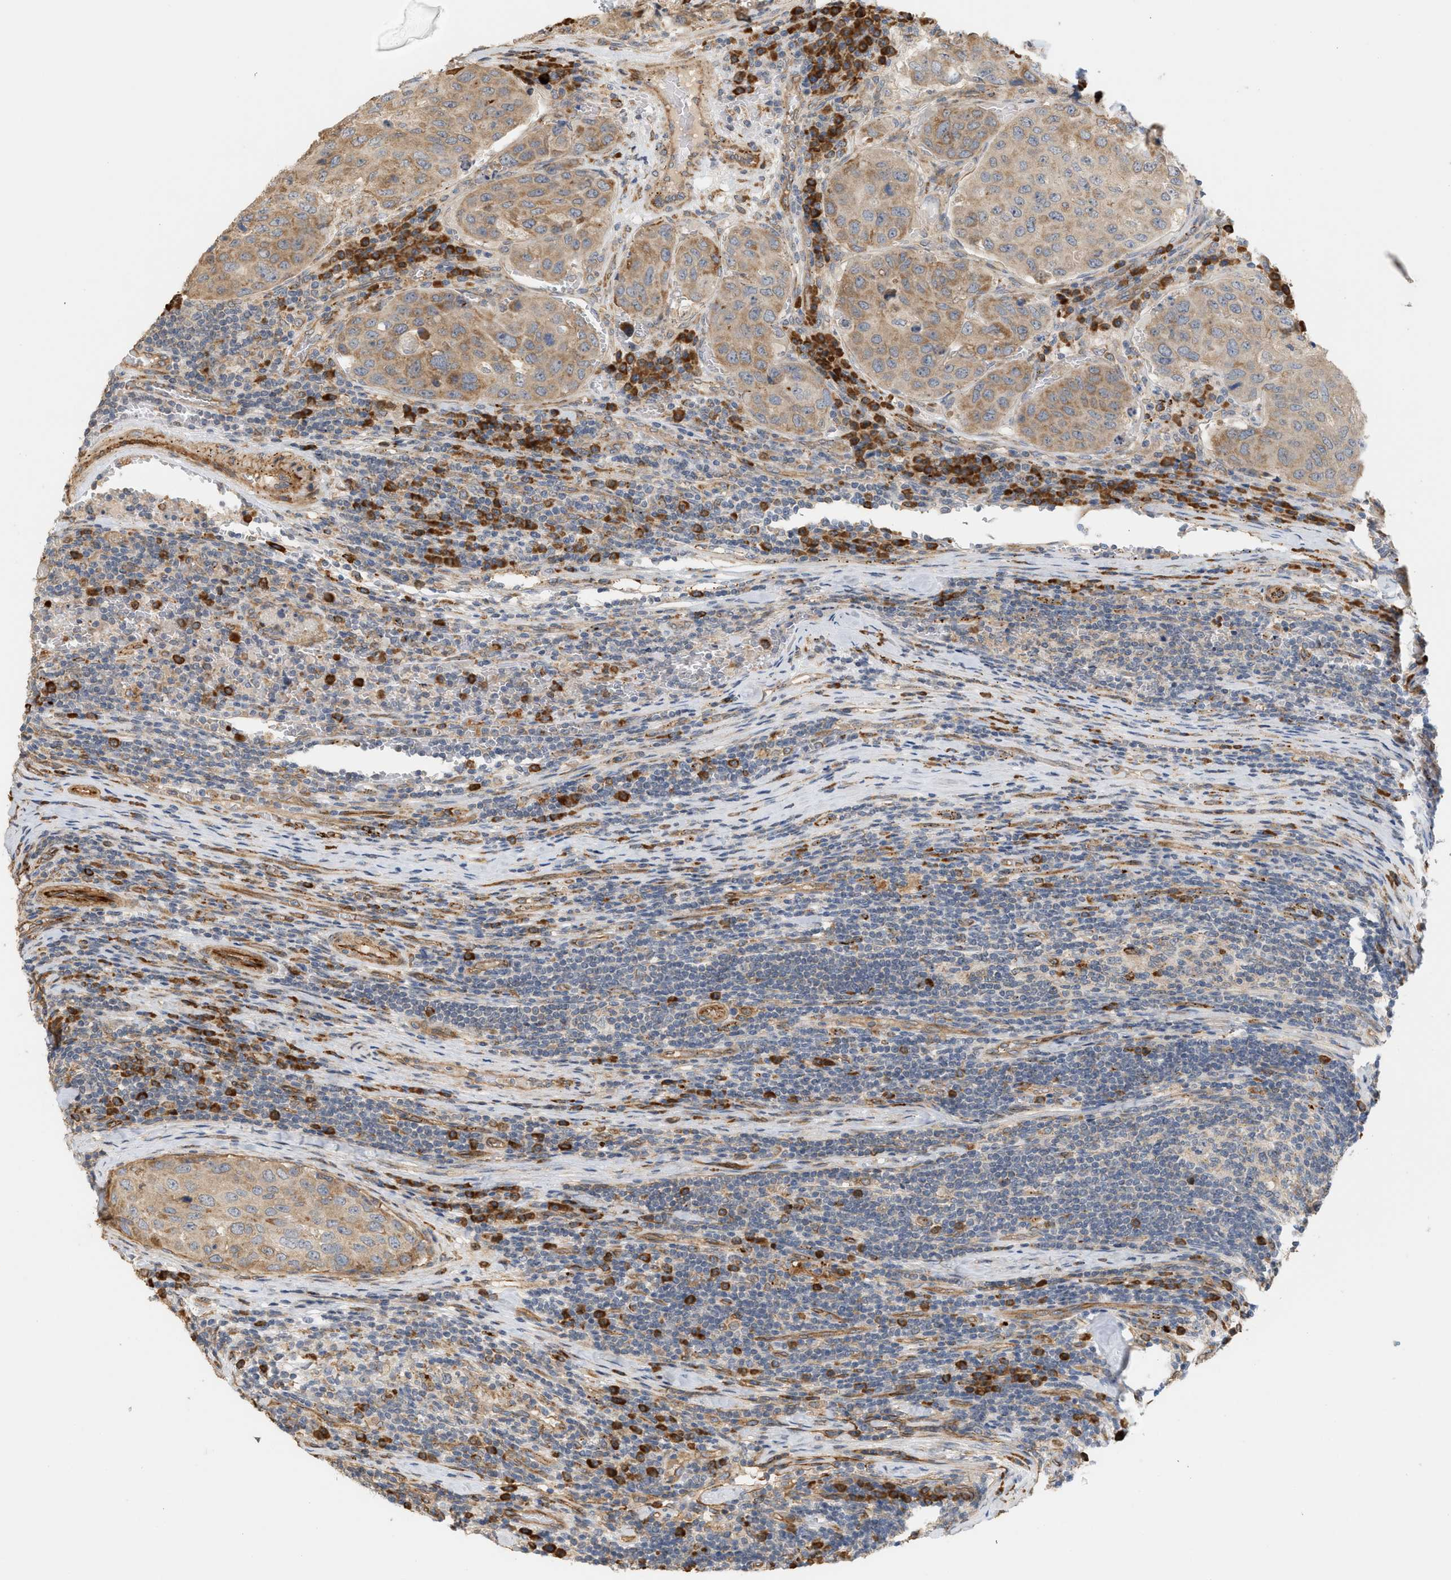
{"staining": {"intensity": "moderate", "quantity": ">75%", "location": "cytoplasmic/membranous"}, "tissue": "urothelial cancer", "cell_type": "Tumor cells", "image_type": "cancer", "snomed": [{"axis": "morphology", "description": "Urothelial carcinoma, High grade"}, {"axis": "topography", "description": "Lymph node"}, {"axis": "topography", "description": "Urinary bladder"}], "caption": "Tumor cells exhibit medium levels of moderate cytoplasmic/membranous expression in about >75% of cells in urothelial carcinoma (high-grade). (brown staining indicates protein expression, while blue staining denotes nuclei).", "gene": "SVOP", "patient": {"sex": "male", "age": 51}}